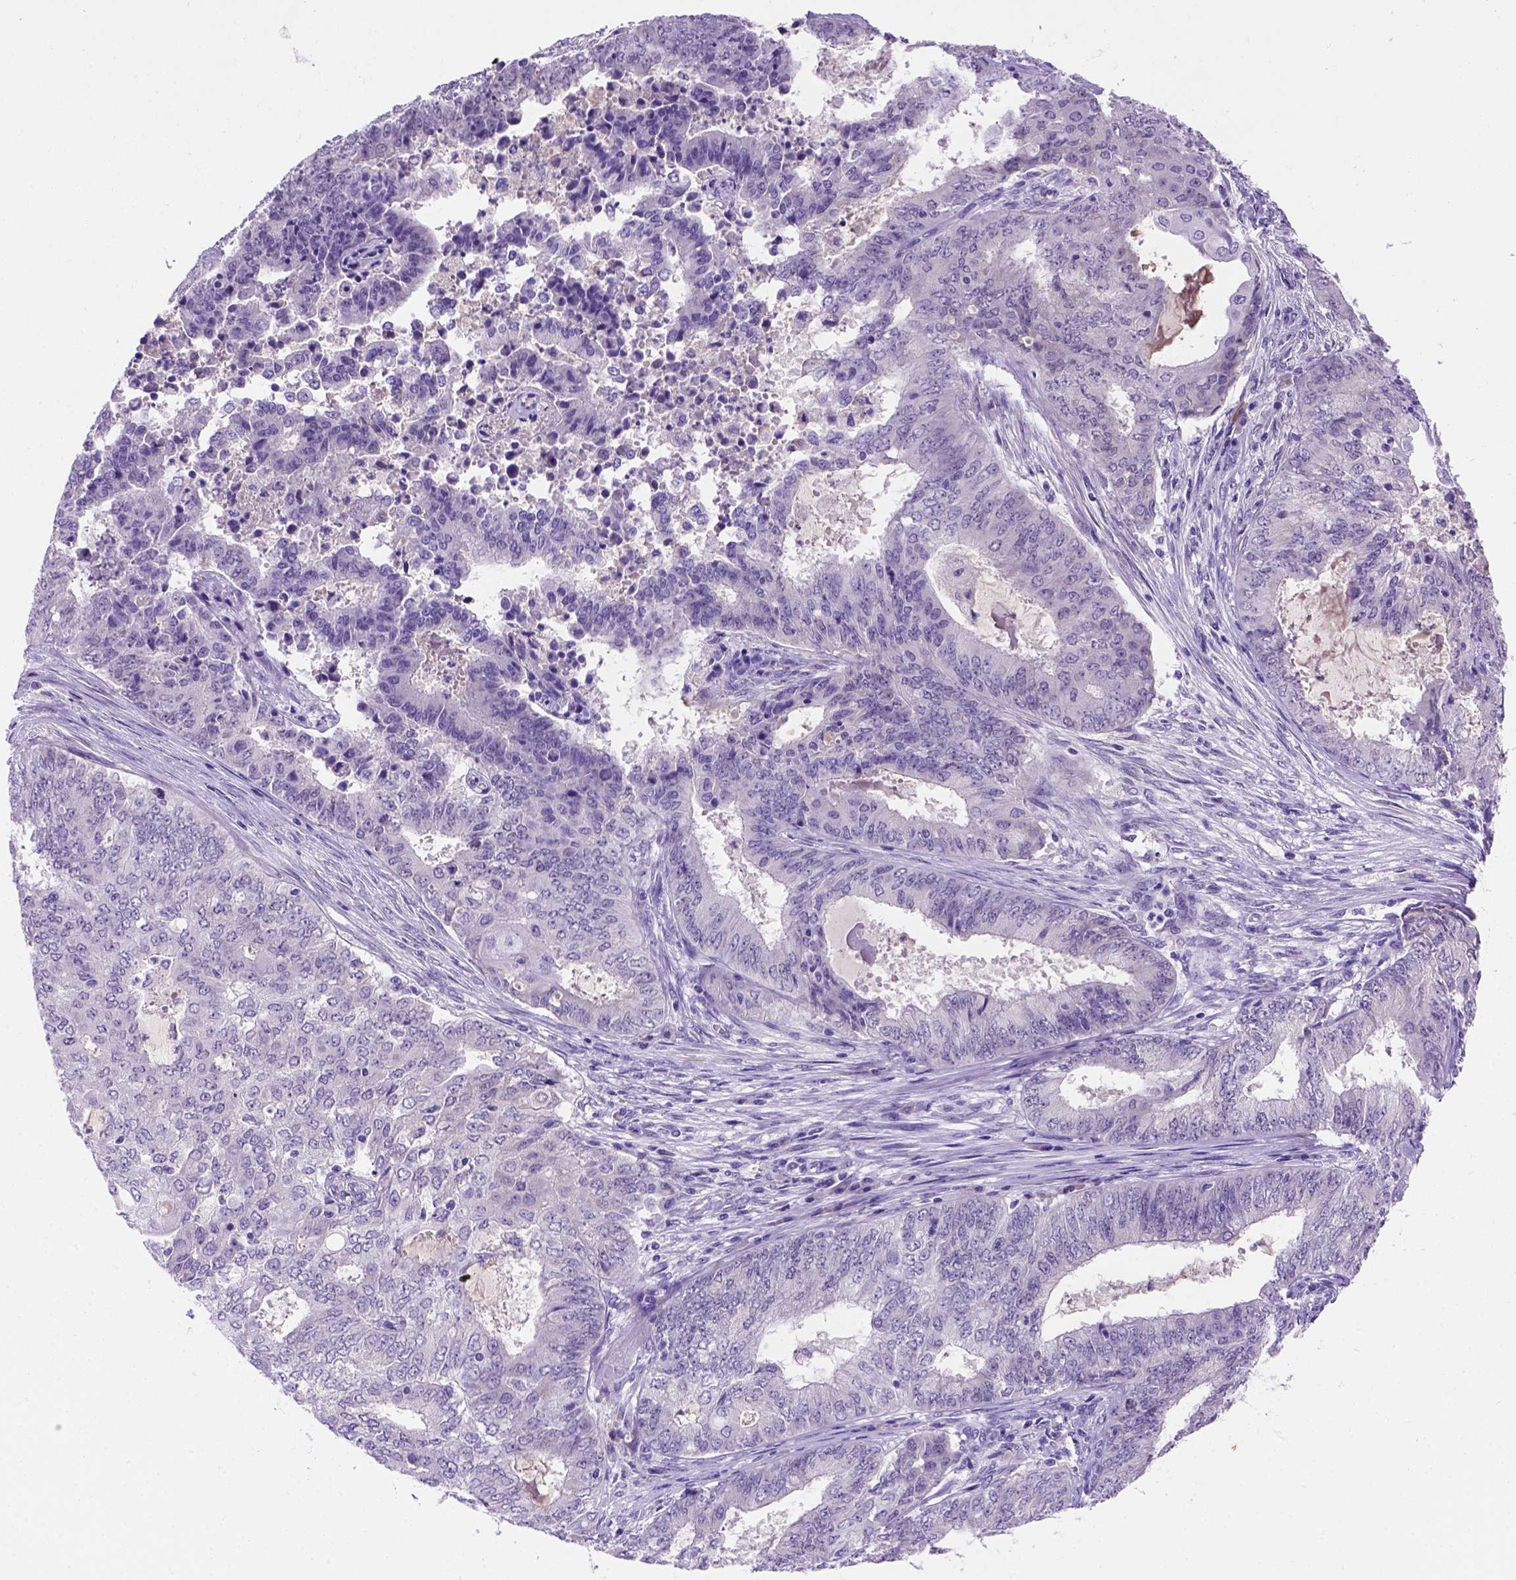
{"staining": {"intensity": "negative", "quantity": "none", "location": "none"}, "tissue": "endometrial cancer", "cell_type": "Tumor cells", "image_type": "cancer", "snomed": [{"axis": "morphology", "description": "Adenocarcinoma, NOS"}, {"axis": "topography", "description": "Endometrium"}], "caption": "High power microscopy histopathology image of an immunohistochemistry (IHC) micrograph of endometrial cancer, revealing no significant positivity in tumor cells. (Brightfield microscopy of DAB (3,3'-diaminobenzidine) immunohistochemistry at high magnification).", "gene": "FAM81B", "patient": {"sex": "female", "age": 62}}